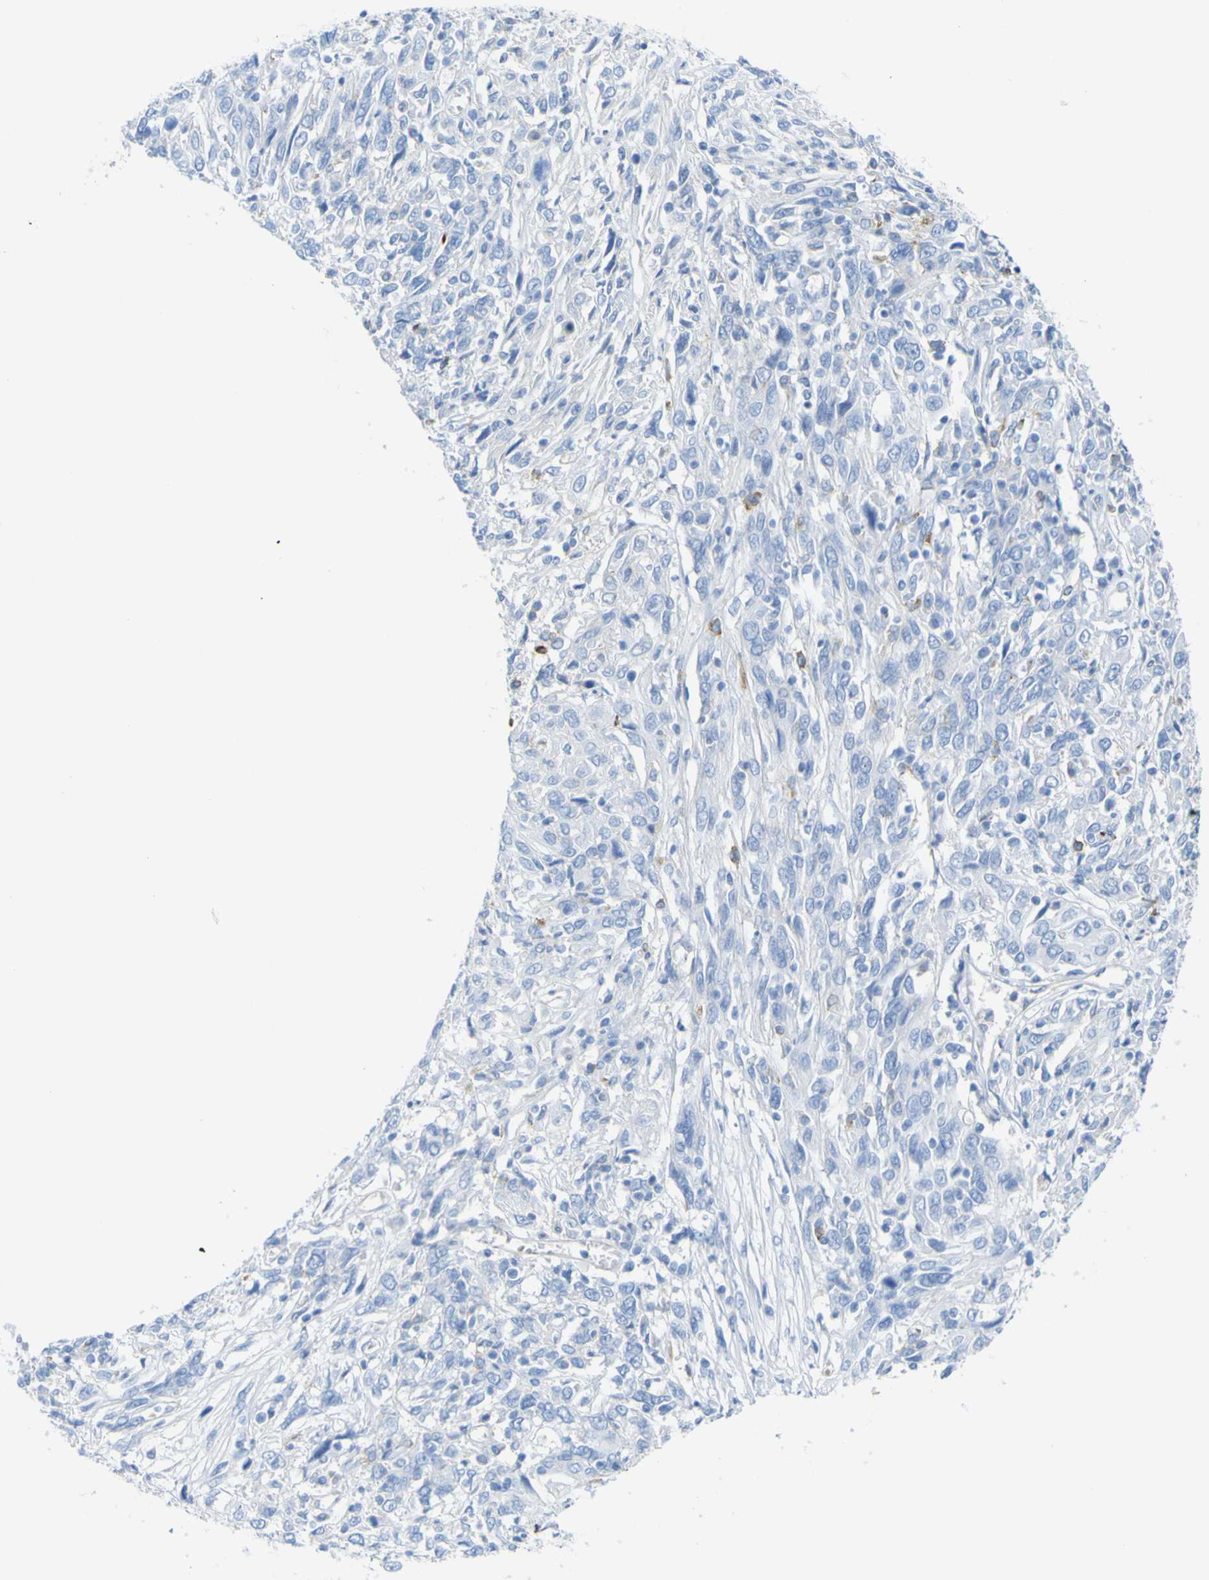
{"staining": {"intensity": "negative", "quantity": "none", "location": "none"}, "tissue": "cervical cancer", "cell_type": "Tumor cells", "image_type": "cancer", "snomed": [{"axis": "morphology", "description": "Squamous cell carcinoma, NOS"}, {"axis": "topography", "description": "Cervix"}], "caption": "Immunohistochemistry (IHC) micrograph of human cervical cancer stained for a protein (brown), which exhibits no expression in tumor cells. Nuclei are stained in blue.", "gene": "CD93", "patient": {"sex": "female", "age": 46}}